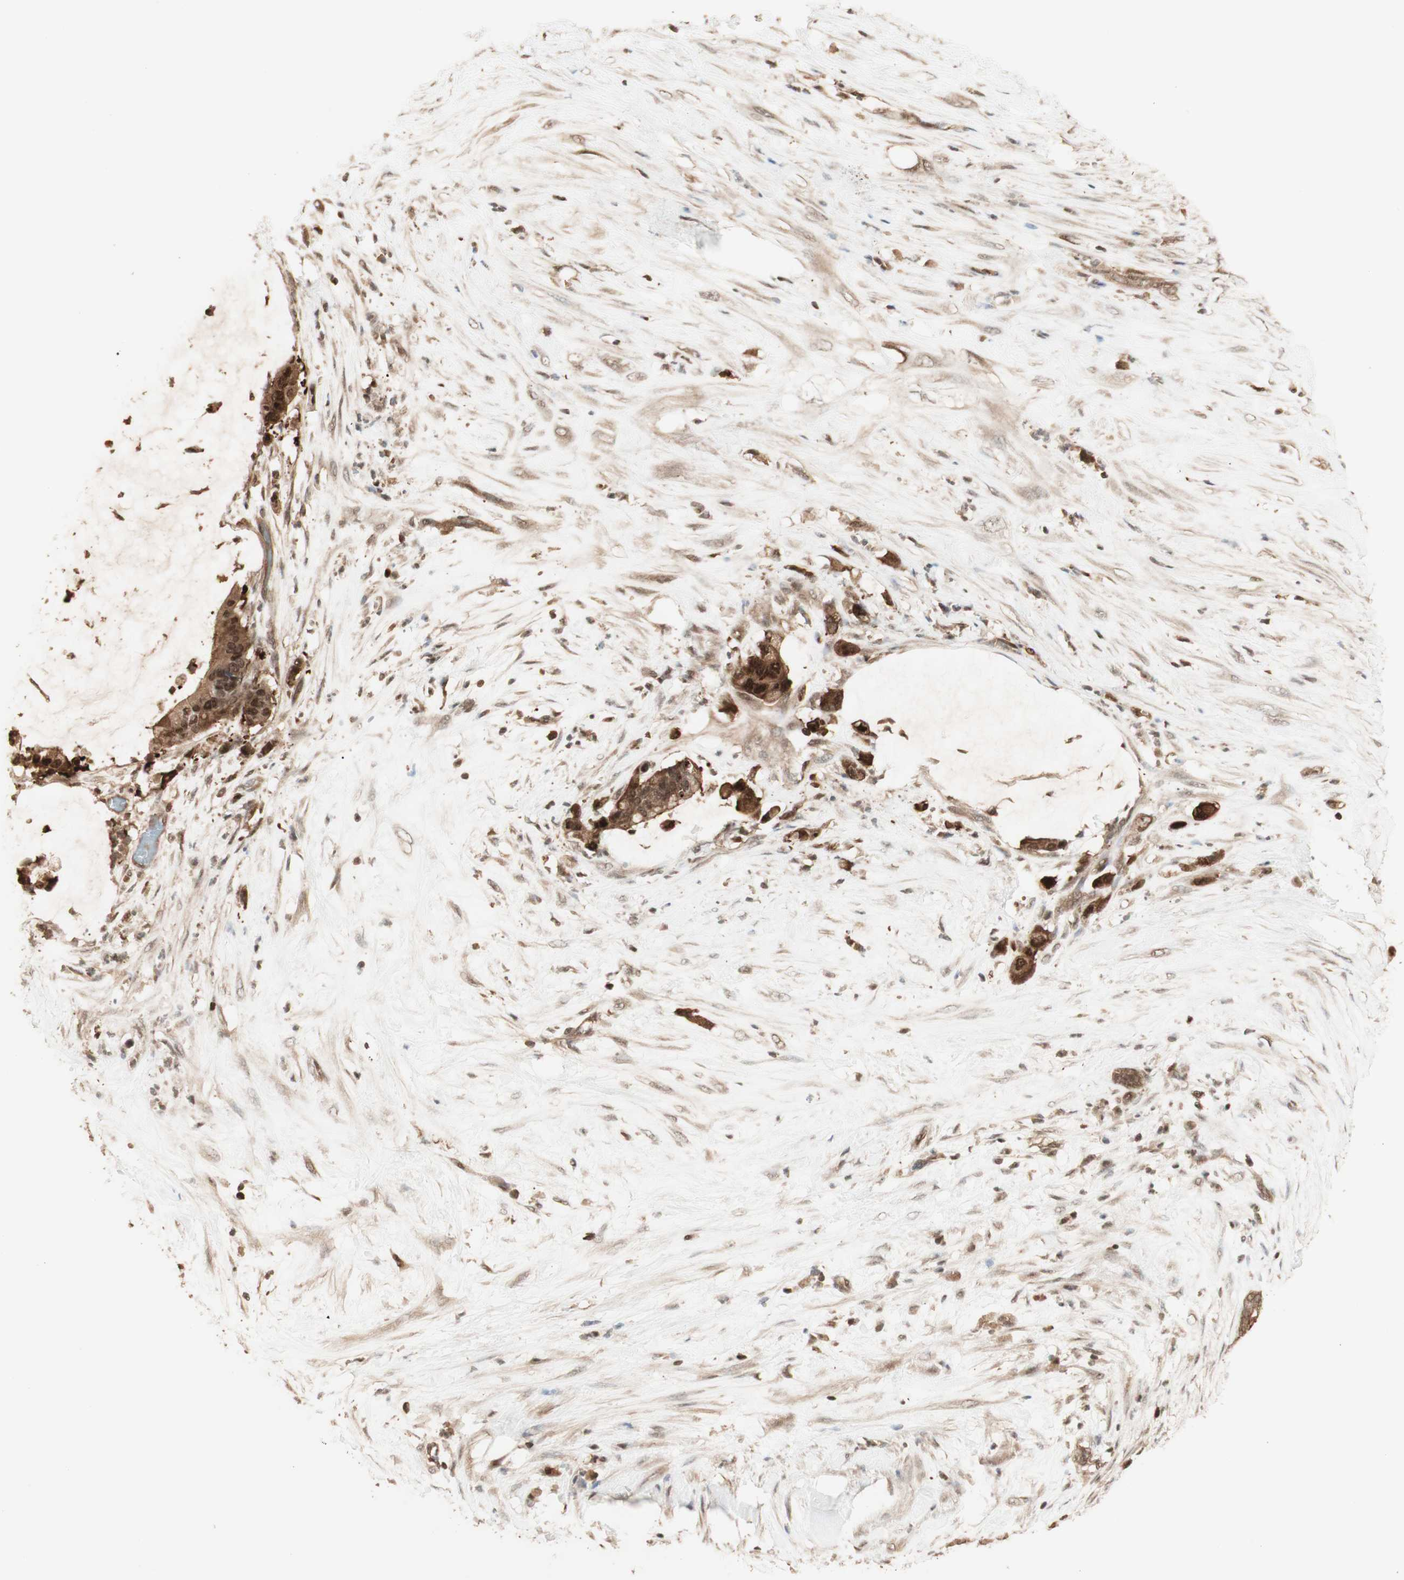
{"staining": {"intensity": "strong", "quantity": ">75%", "location": "cytoplasmic/membranous,nuclear"}, "tissue": "pancreatic cancer", "cell_type": "Tumor cells", "image_type": "cancer", "snomed": [{"axis": "morphology", "description": "Adenocarcinoma, NOS"}, {"axis": "topography", "description": "Pancreas"}], "caption": "The immunohistochemical stain labels strong cytoplasmic/membranous and nuclear positivity in tumor cells of pancreatic adenocarcinoma tissue.", "gene": "YWHAB", "patient": {"sex": "male", "age": 41}}